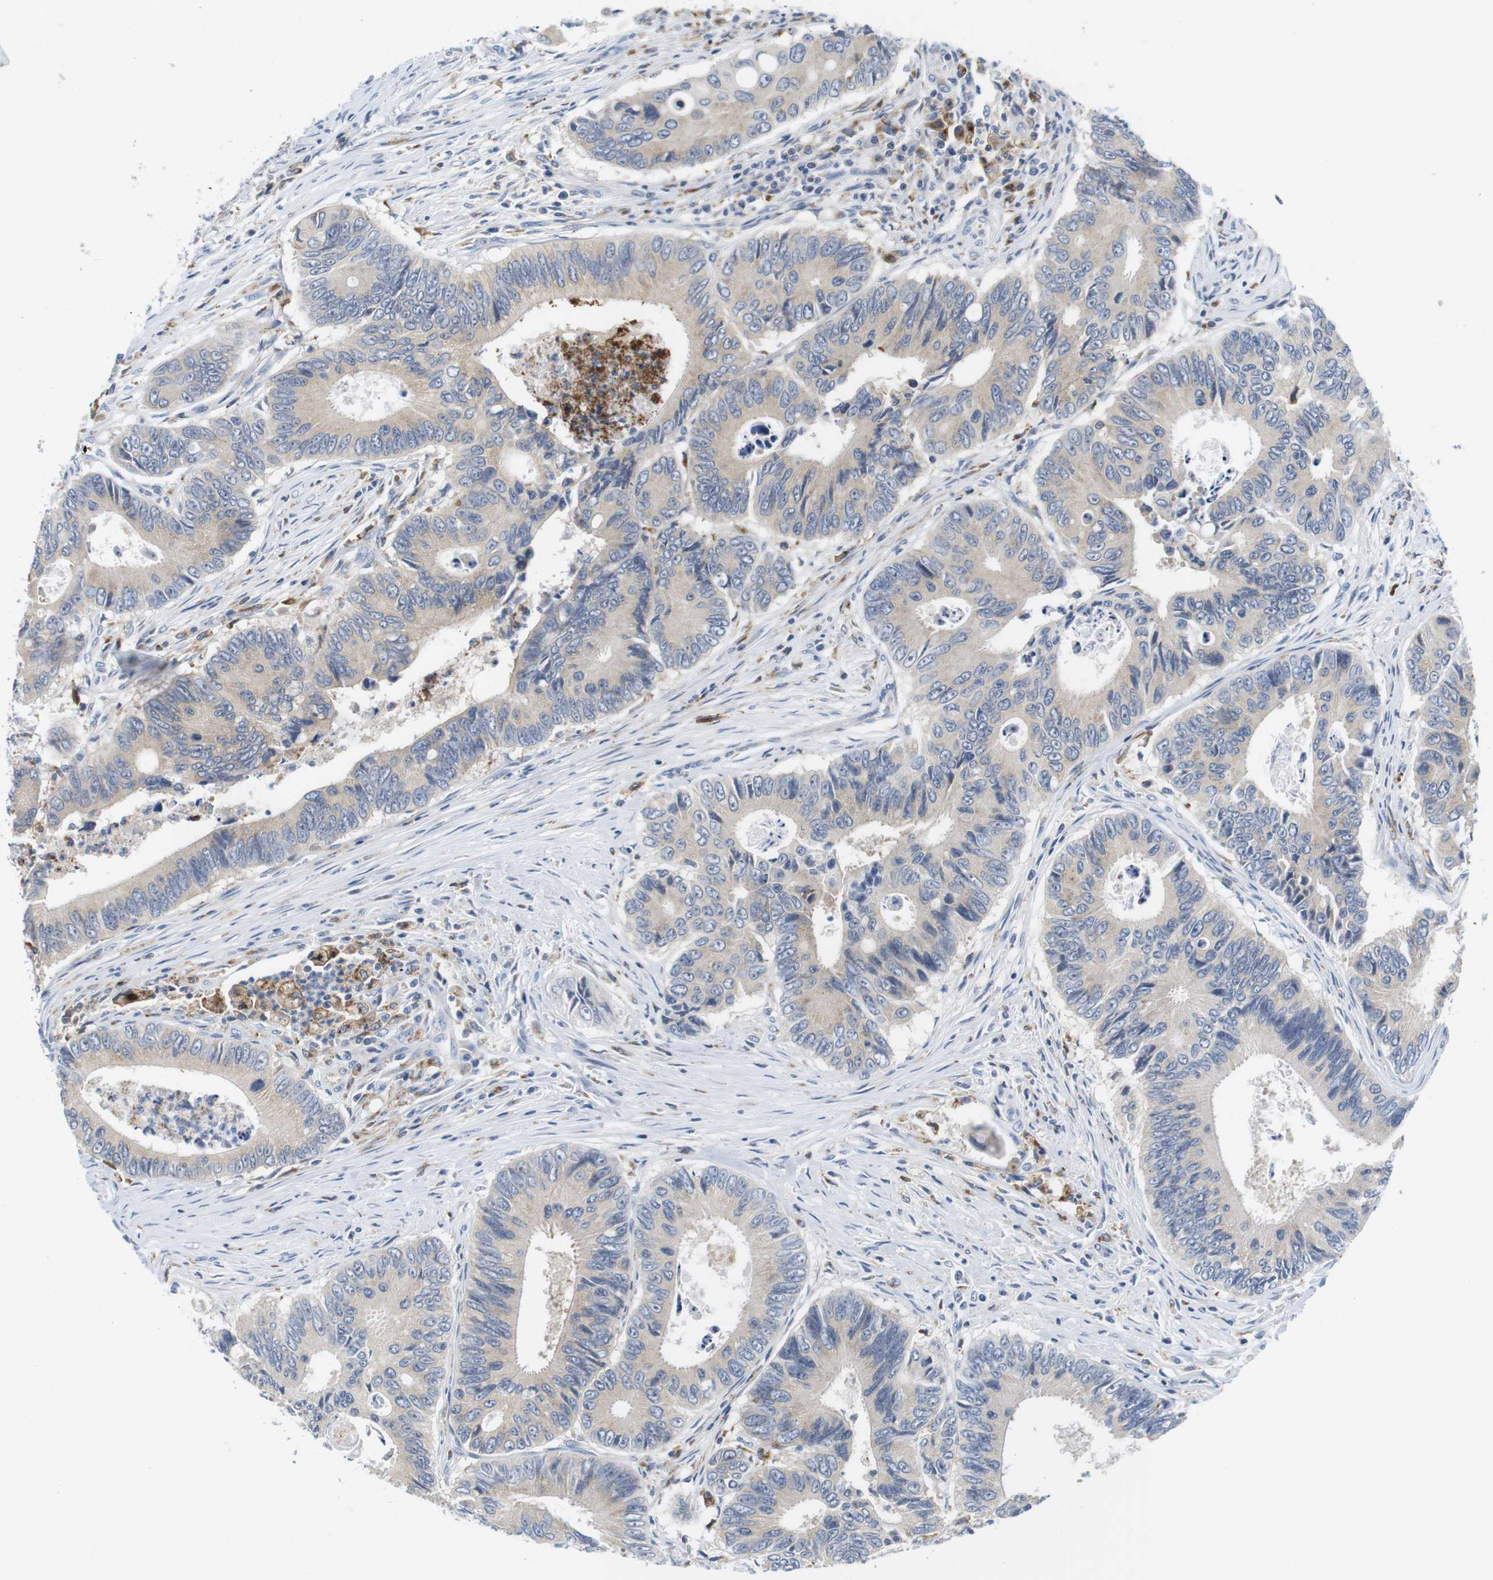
{"staining": {"intensity": "weak", "quantity": ">75%", "location": "cytoplasmic/membranous"}, "tissue": "colorectal cancer", "cell_type": "Tumor cells", "image_type": "cancer", "snomed": [{"axis": "morphology", "description": "Inflammation, NOS"}, {"axis": "morphology", "description": "Adenocarcinoma, NOS"}, {"axis": "topography", "description": "Colon"}], "caption": "Immunohistochemistry (IHC) micrograph of neoplastic tissue: adenocarcinoma (colorectal) stained using immunohistochemistry (IHC) demonstrates low levels of weak protein expression localized specifically in the cytoplasmic/membranous of tumor cells, appearing as a cytoplasmic/membranous brown color.", "gene": "CNGA2", "patient": {"sex": "male", "age": 72}}